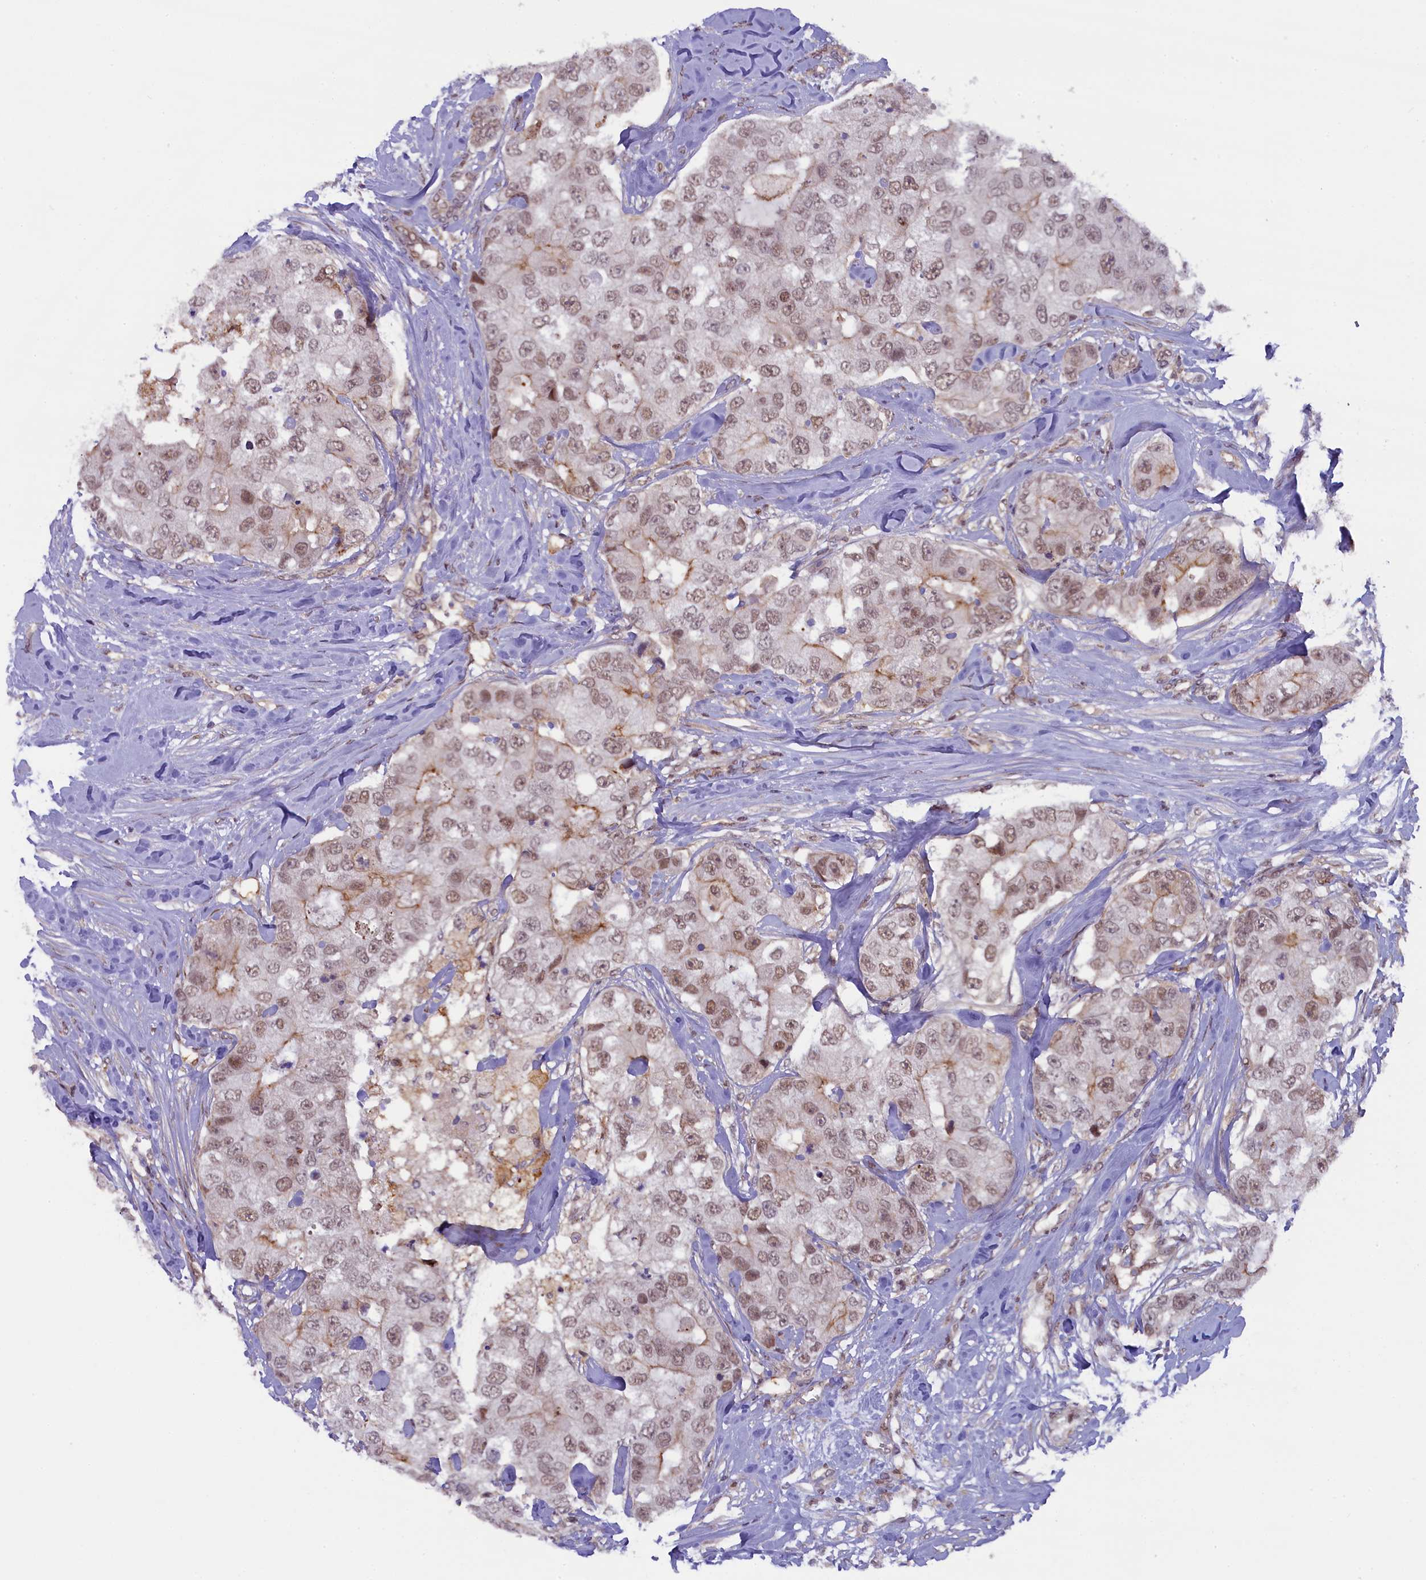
{"staining": {"intensity": "weak", "quantity": ">75%", "location": "nuclear"}, "tissue": "breast cancer", "cell_type": "Tumor cells", "image_type": "cancer", "snomed": [{"axis": "morphology", "description": "Duct carcinoma"}, {"axis": "topography", "description": "Breast"}], "caption": "Weak nuclear expression for a protein is appreciated in approximately >75% of tumor cells of breast cancer using IHC.", "gene": "FCHO1", "patient": {"sex": "female", "age": 62}}